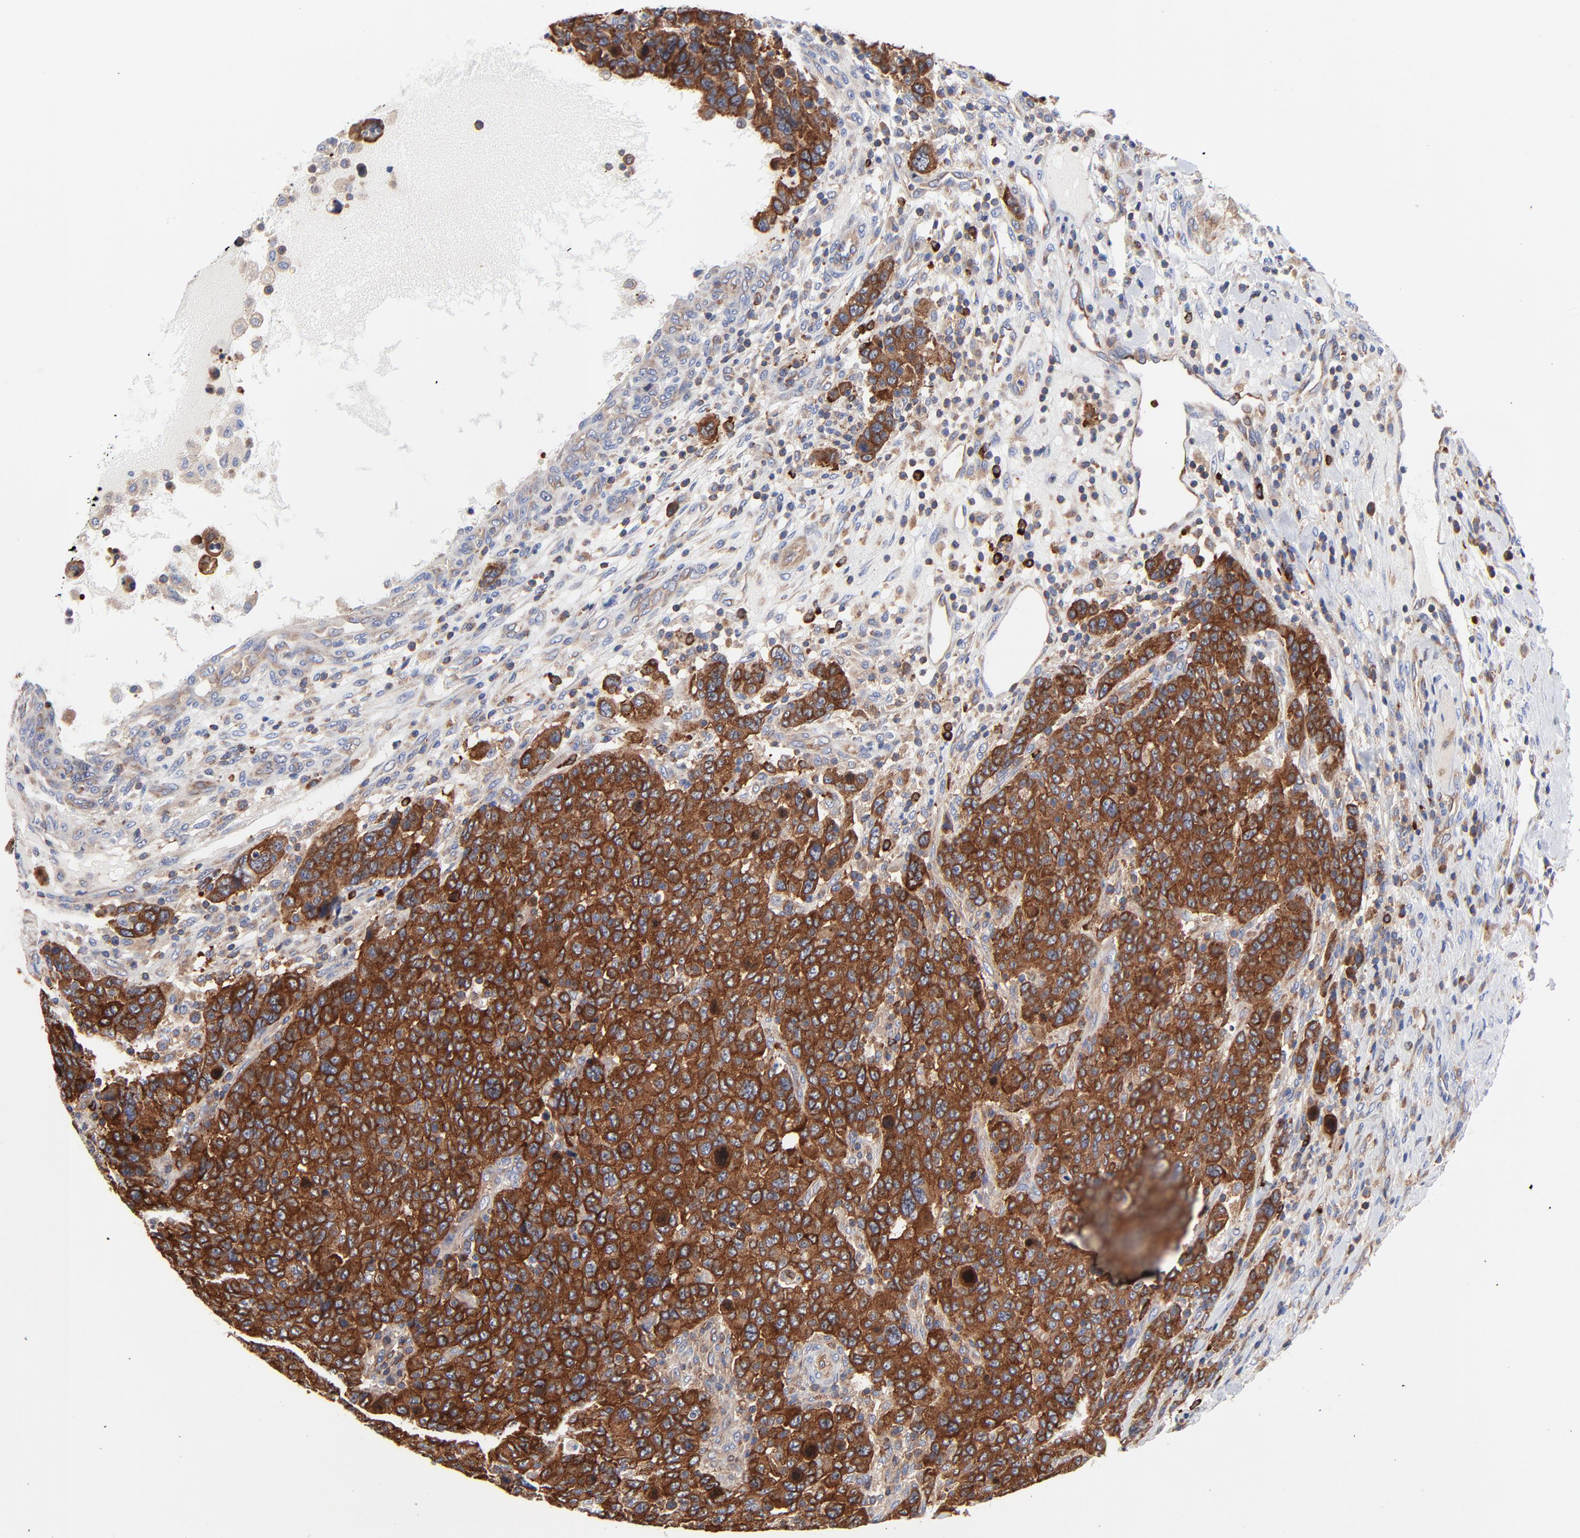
{"staining": {"intensity": "strong", "quantity": ">75%", "location": "cytoplasmic/membranous"}, "tissue": "breast cancer", "cell_type": "Tumor cells", "image_type": "cancer", "snomed": [{"axis": "morphology", "description": "Duct carcinoma"}, {"axis": "topography", "description": "Breast"}], "caption": "A high amount of strong cytoplasmic/membranous expression is appreciated in about >75% of tumor cells in breast cancer (invasive ductal carcinoma) tissue.", "gene": "CD2AP", "patient": {"sex": "female", "age": 37}}